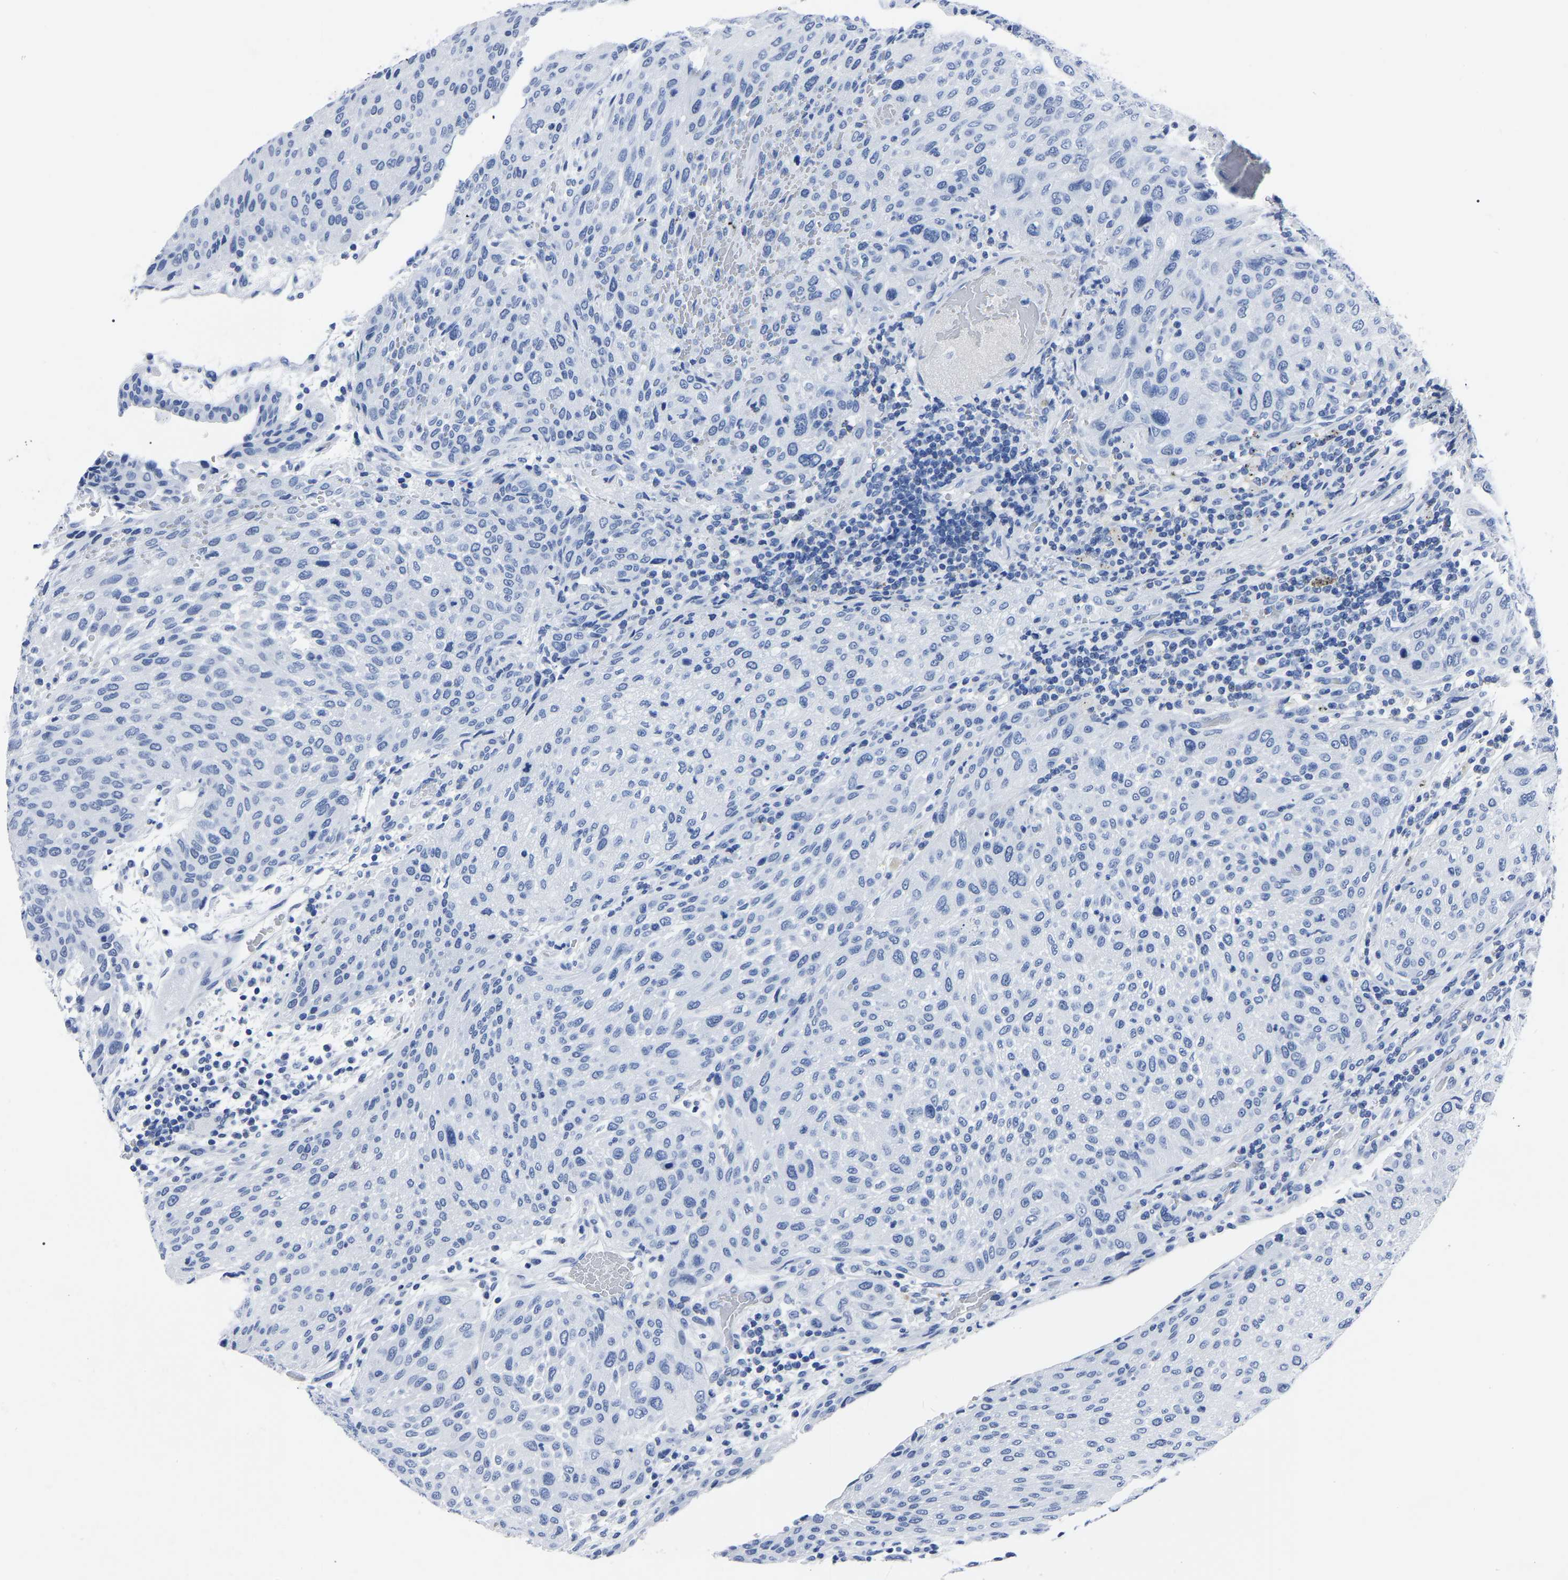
{"staining": {"intensity": "negative", "quantity": "none", "location": "none"}, "tissue": "urothelial cancer", "cell_type": "Tumor cells", "image_type": "cancer", "snomed": [{"axis": "morphology", "description": "Urothelial carcinoma, Low grade"}, {"axis": "morphology", "description": "Urothelial carcinoma, High grade"}, {"axis": "topography", "description": "Urinary bladder"}], "caption": "Immunohistochemistry (IHC) micrograph of urothelial cancer stained for a protein (brown), which exhibits no expression in tumor cells.", "gene": "IMPG2", "patient": {"sex": "male", "age": 35}}